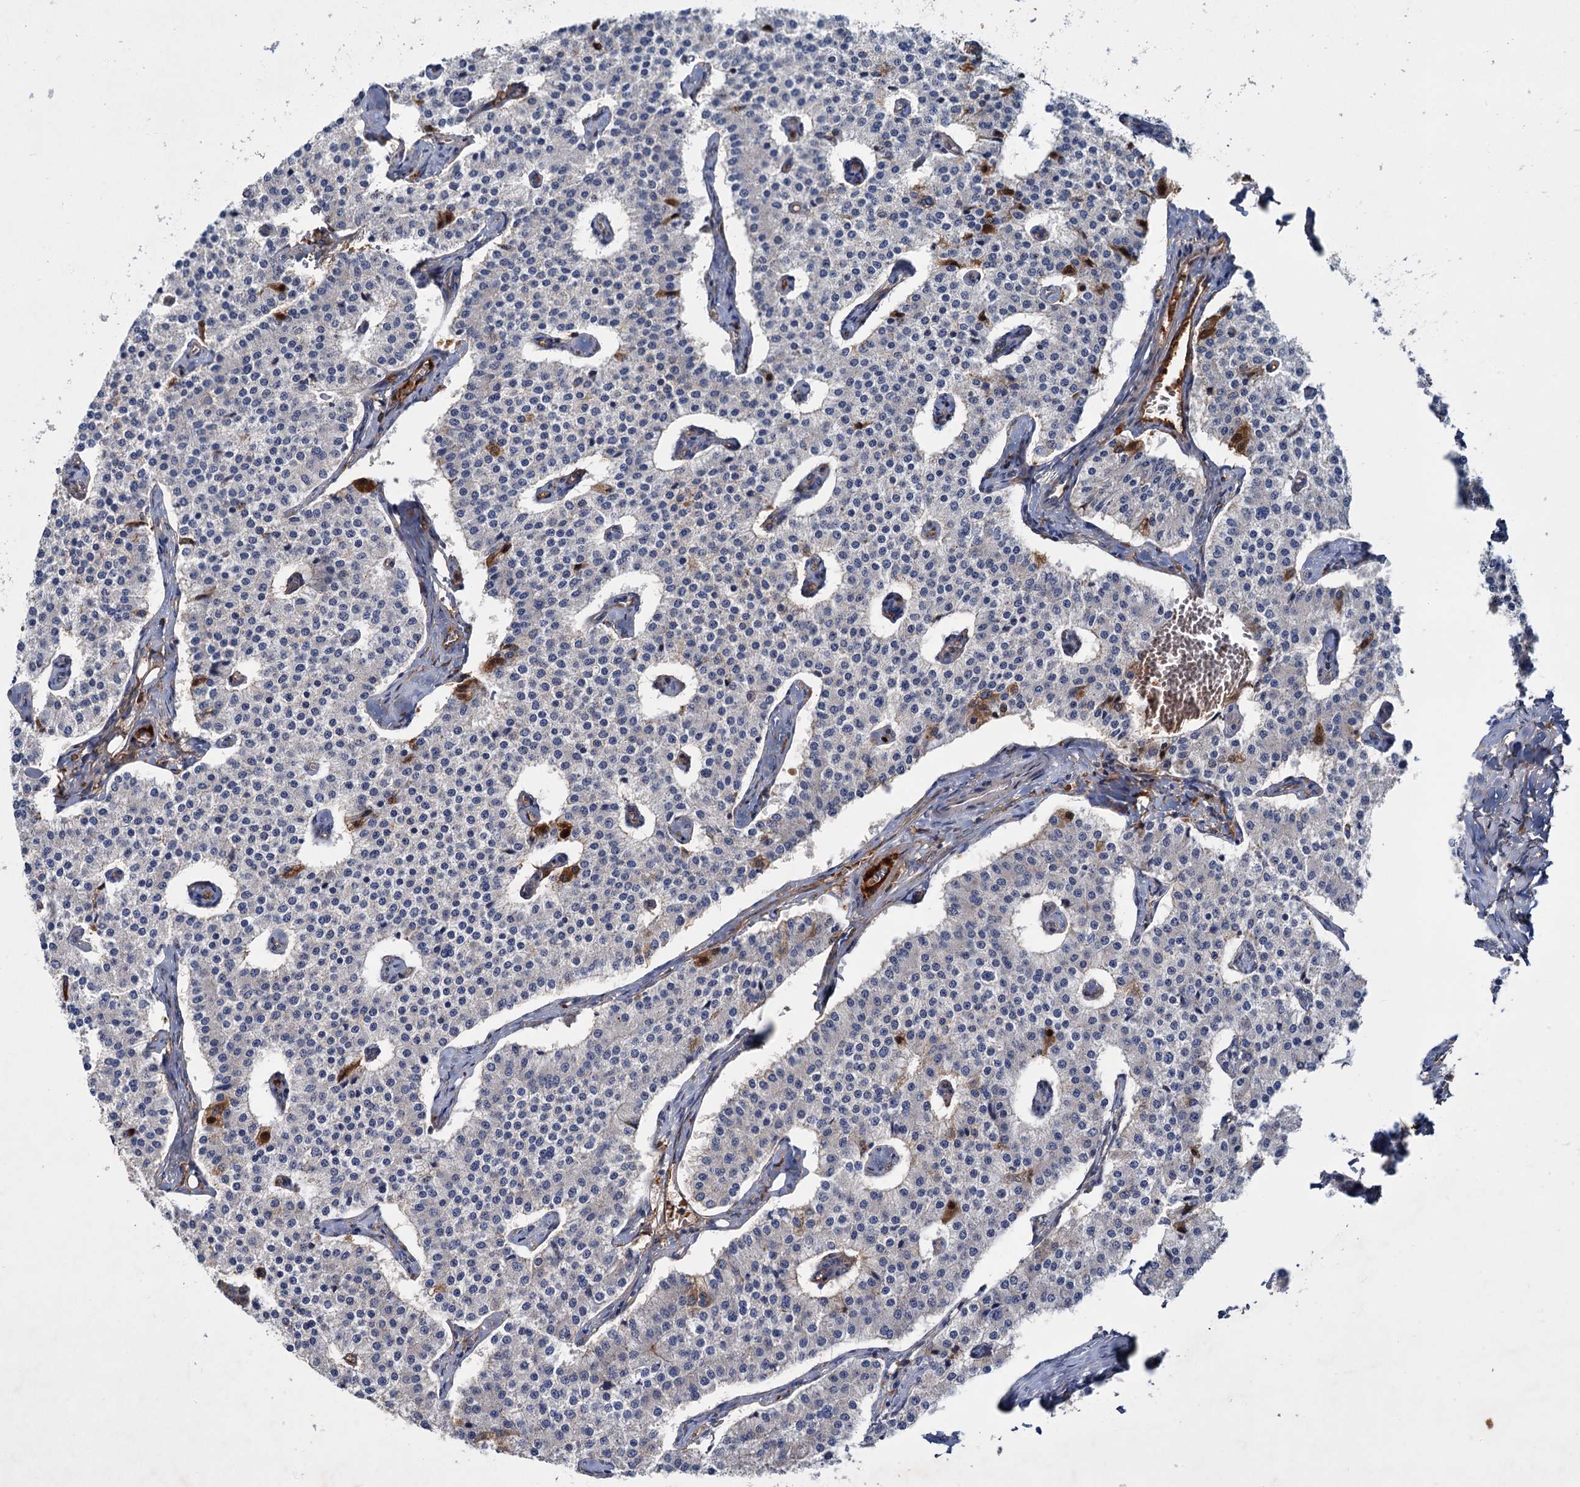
{"staining": {"intensity": "weak", "quantity": "<25%", "location": "cytoplasmic/membranous"}, "tissue": "carcinoid", "cell_type": "Tumor cells", "image_type": "cancer", "snomed": [{"axis": "morphology", "description": "Carcinoid, malignant, NOS"}, {"axis": "topography", "description": "Colon"}], "caption": "Immunohistochemistry photomicrograph of neoplastic tissue: carcinoid stained with DAB demonstrates no significant protein positivity in tumor cells.", "gene": "CHRD", "patient": {"sex": "female", "age": 52}}